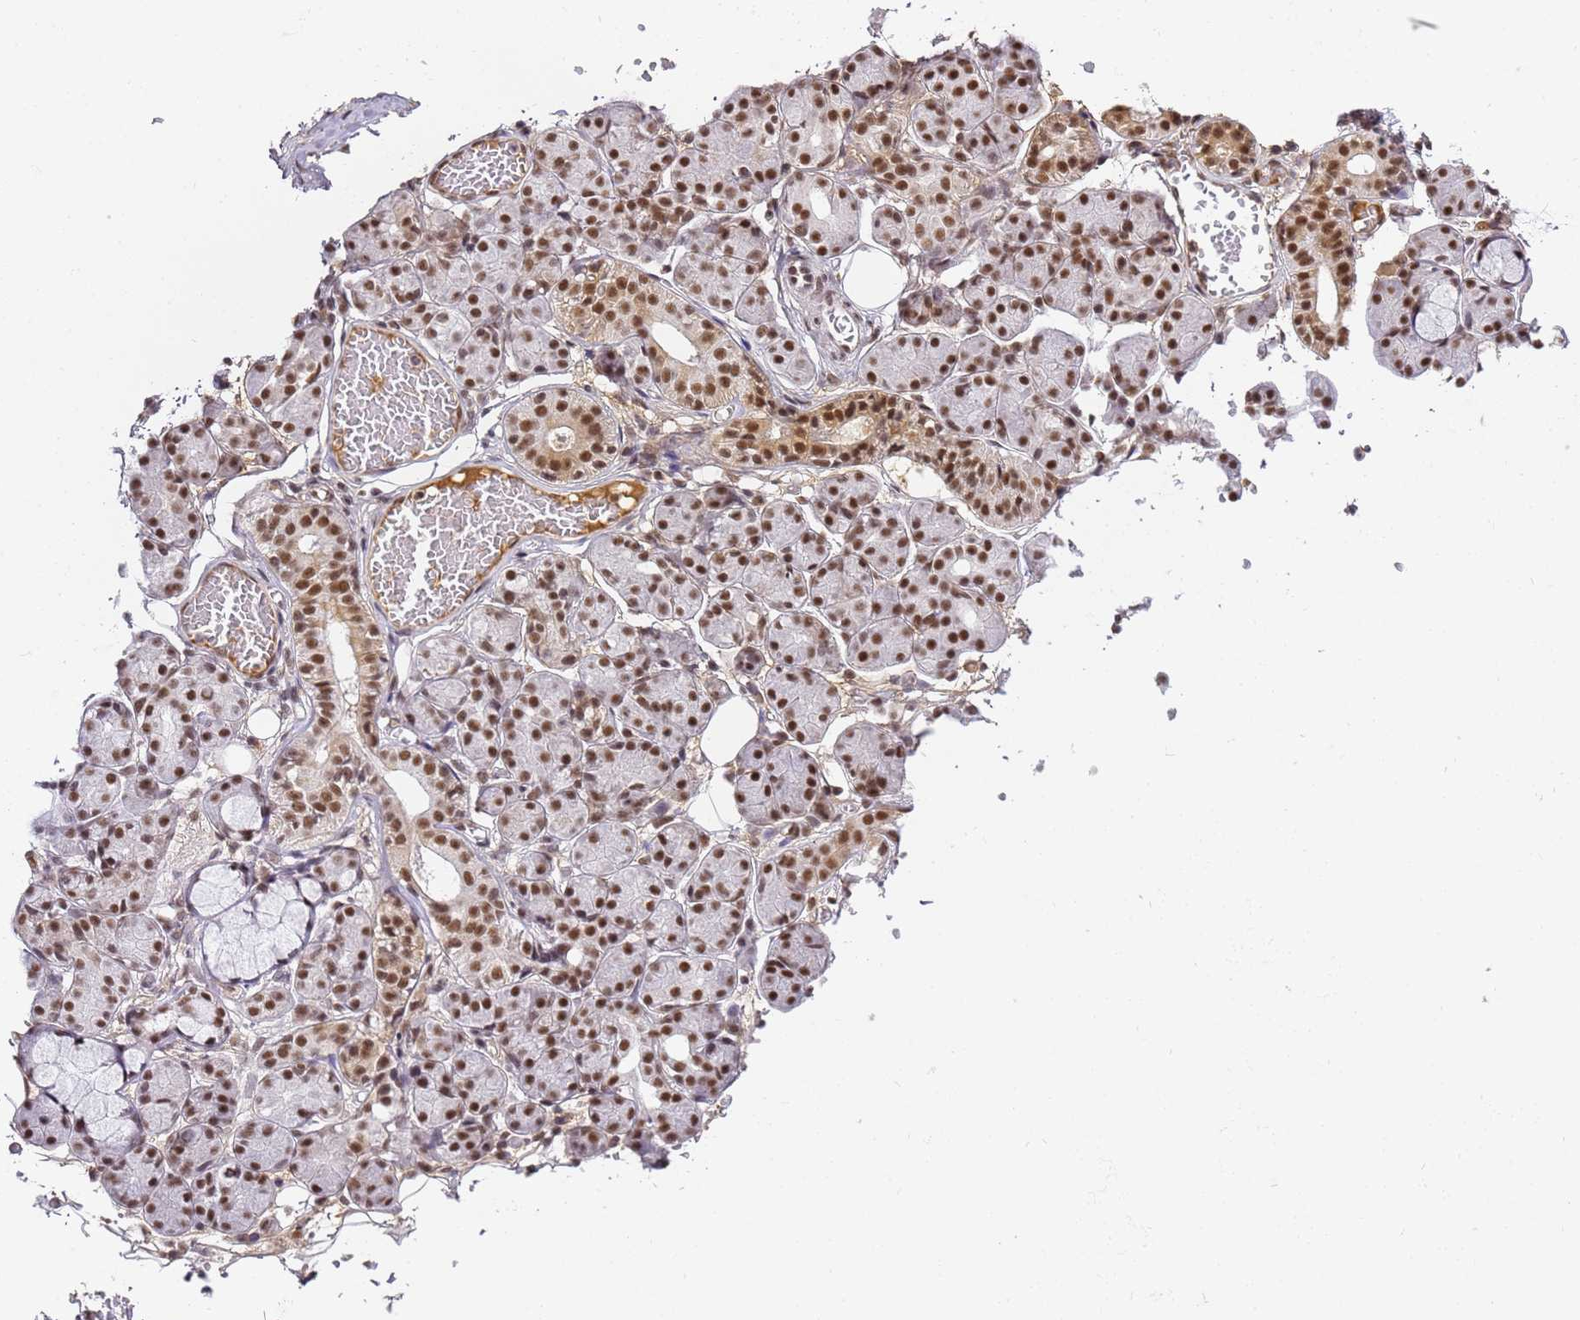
{"staining": {"intensity": "strong", "quantity": ">75%", "location": "nuclear"}, "tissue": "salivary gland", "cell_type": "Glandular cells", "image_type": "normal", "snomed": [{"axis": "morphology", "description": "Normal tissue, NOS"}, {"axis": "topography", "description": "Salivary gland"}], "caption": "Protein expression analysis of benign salivary gland demonstrates strong nuclear positivity in about >75% of glandular cells.", "gene": "RBM12", "patient": {"sex": "male", "age": 63}}